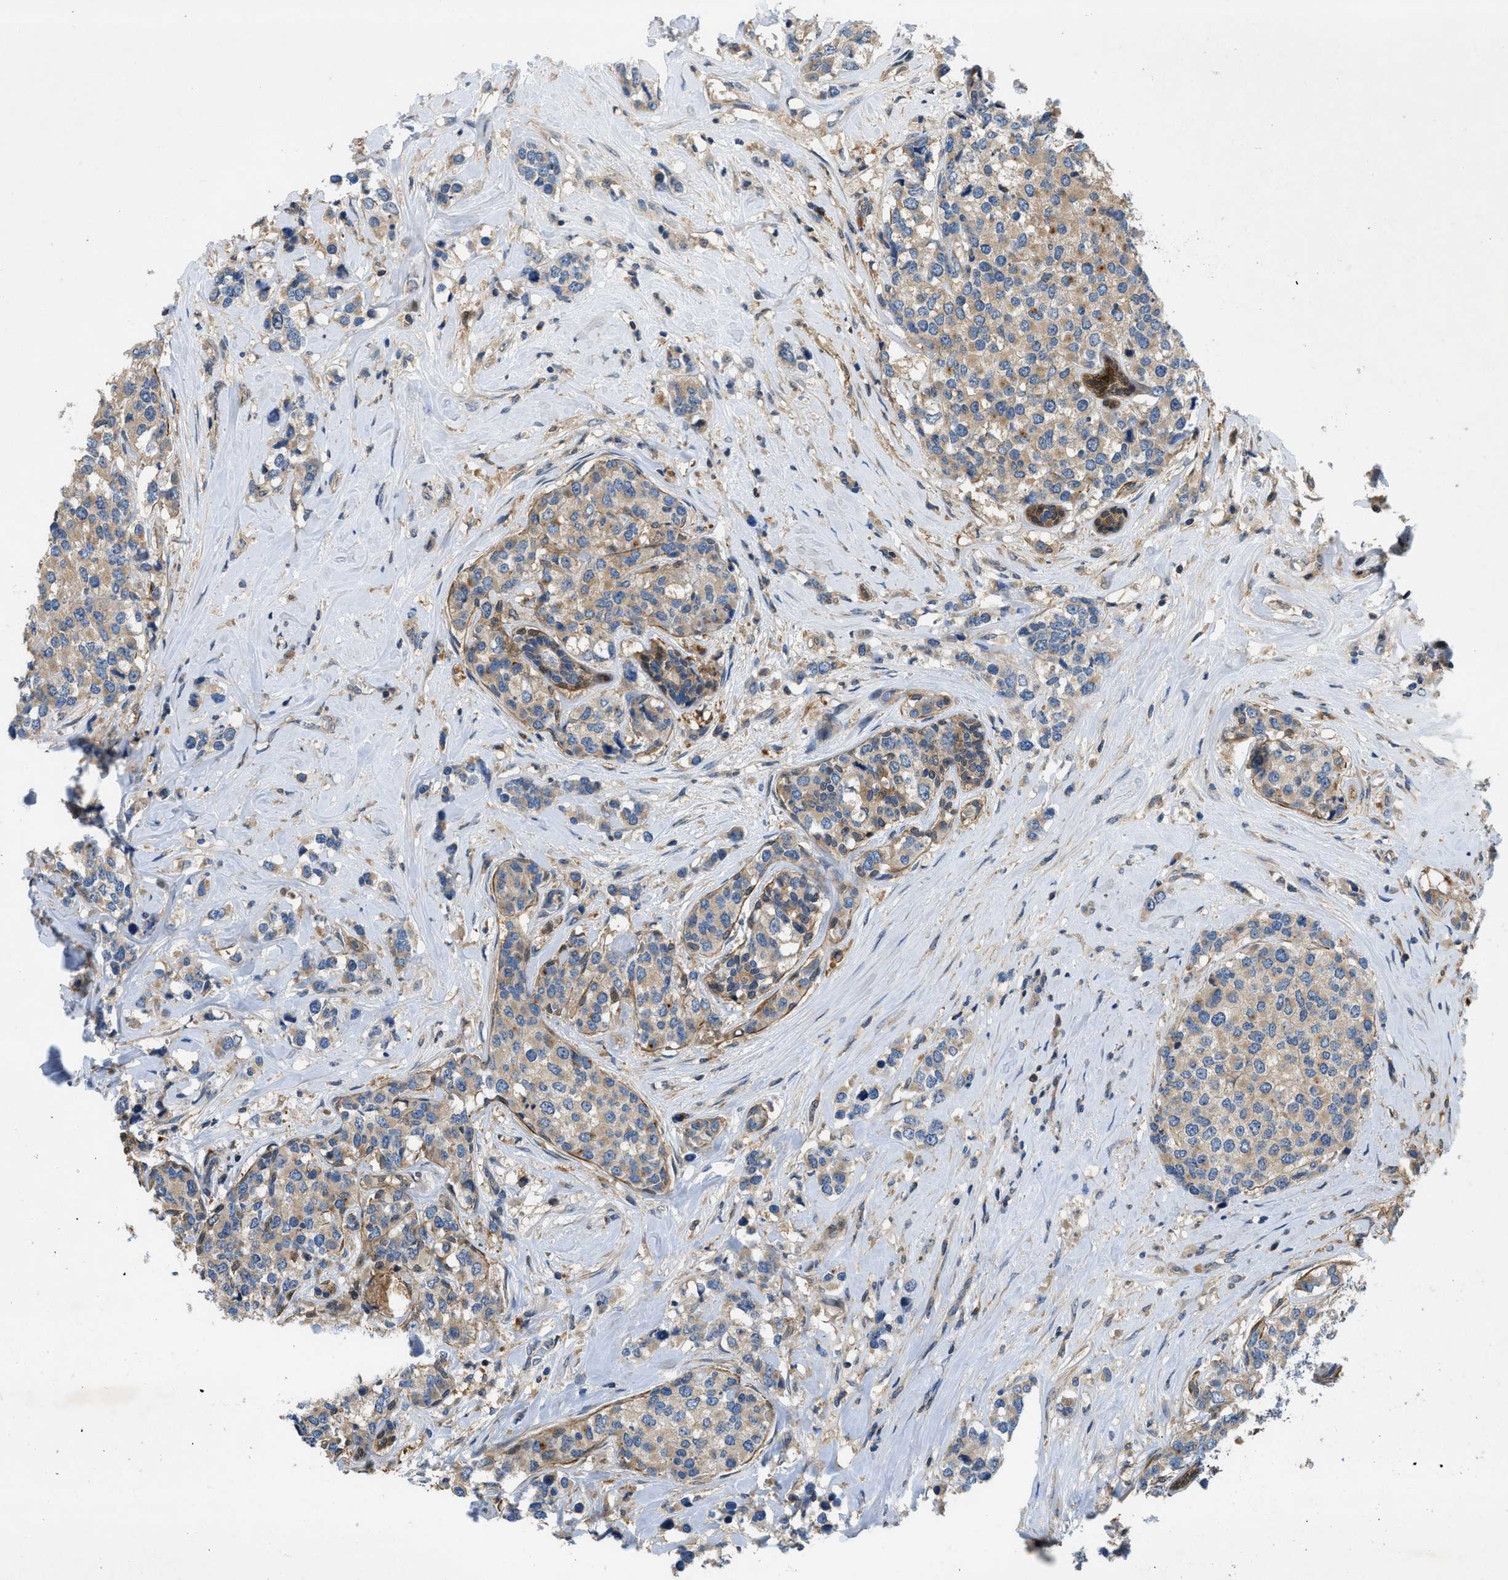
{"staining": {"intensity": "weak", "quantity": ">75%", "location": "cytoplasmic/membranous"}, "tissue": "breast cancer", "cell_type": "Tumor cells", "image_type": "cancer", "snomed": [{"axis": "morphology", "description": "Lobular carcinoma"}, {"axis": "topography", "description": "Breast"}], "caption": "This histopathology image displays breast lobular carcinoma stained with immunohistochemistry (IHC) to label a protein in brown. The cytoplasmic/membranous of tumor cells show weak positivity for the protein. Nuclei are counter-stained blue.", "gene": "GPR31", "patient": {"sex": "female", "age": 59}}